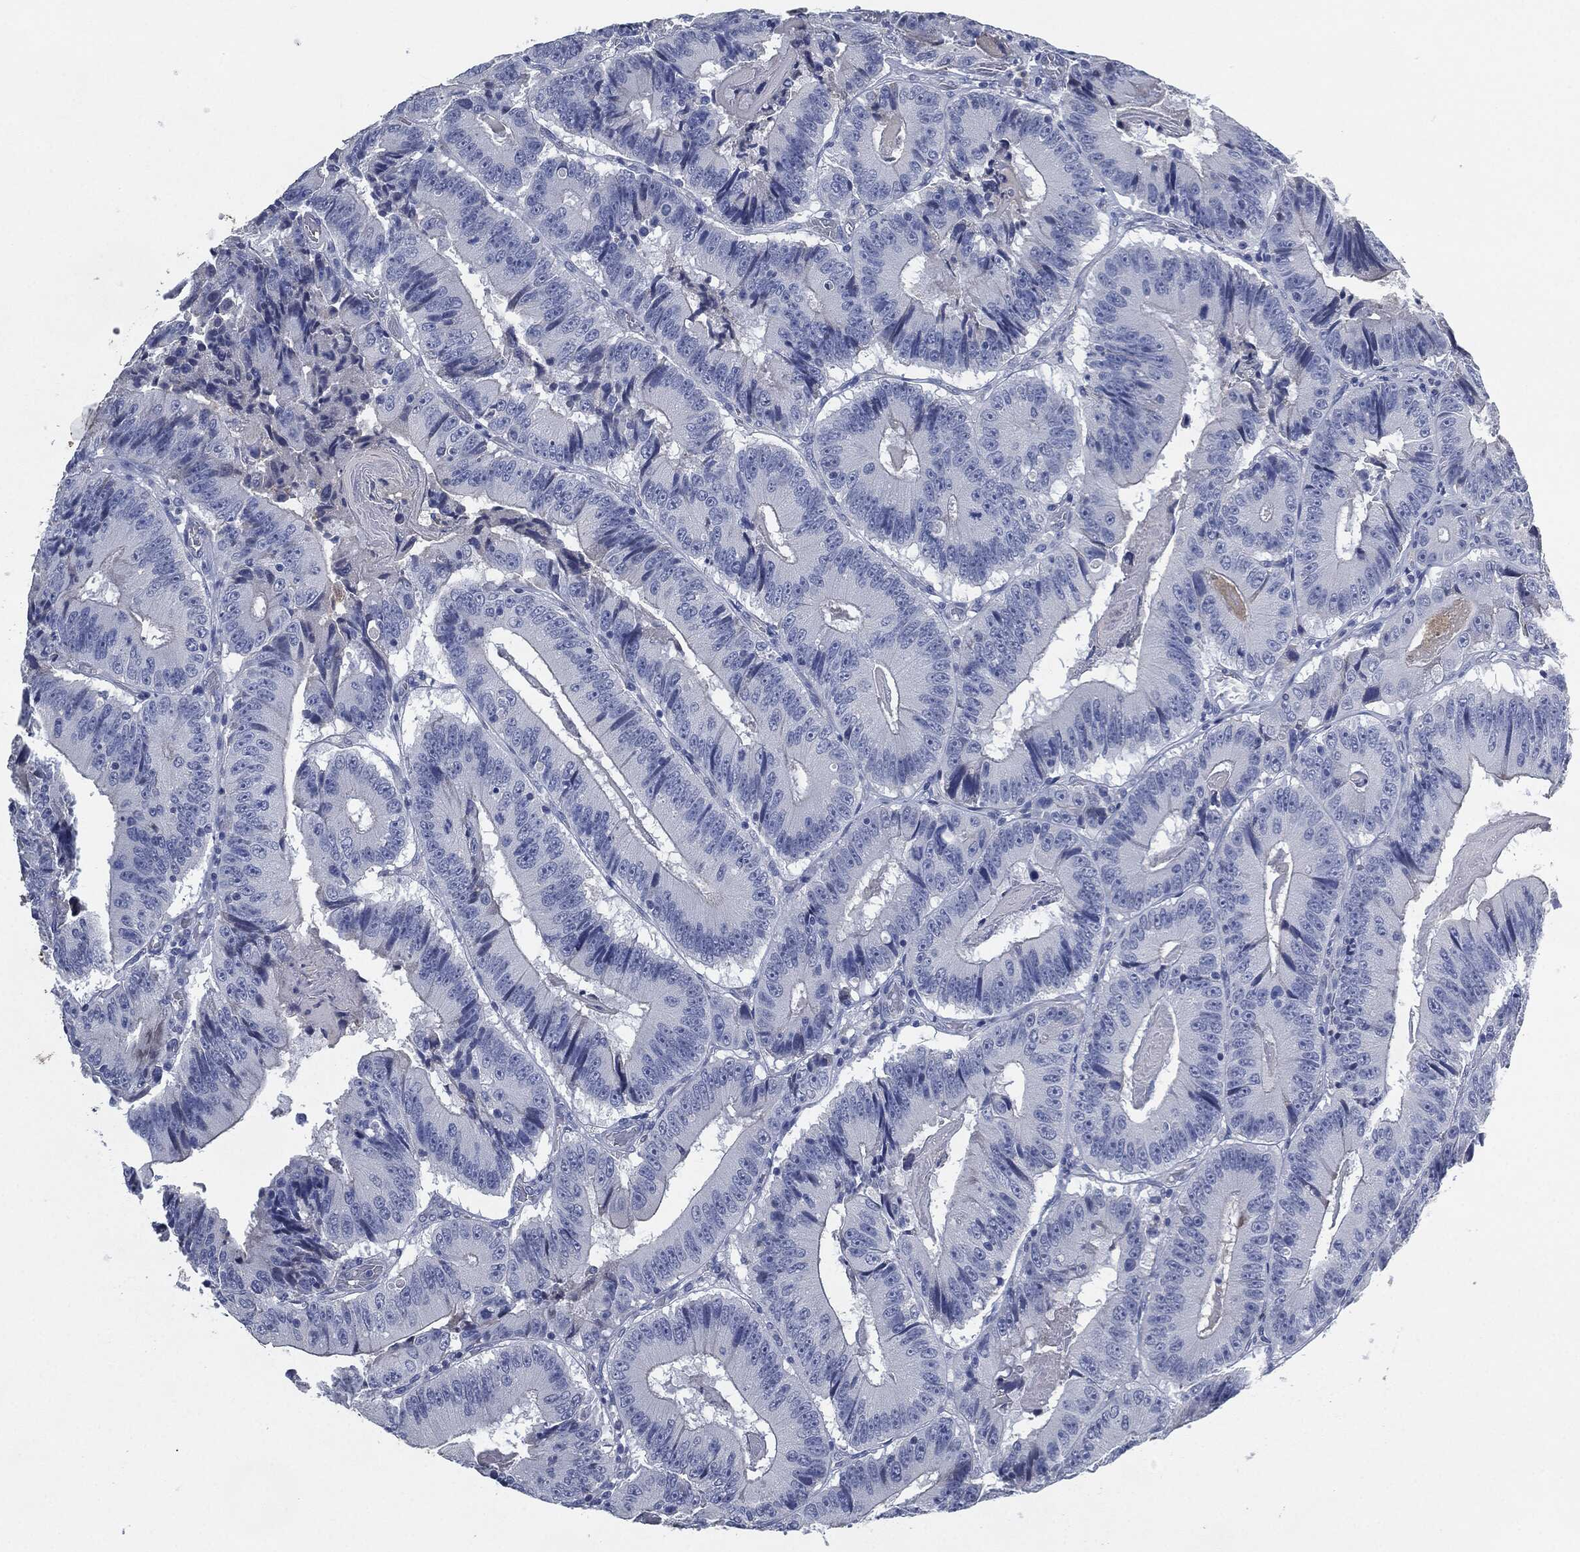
{"staining": {"intensity": "negative", "quantity": "none", "location": "none"}, "tissue": "colorectal cancer", "cell_type": "Tumor cells", "image_type": "cancer", "snomed": [{"axis": "morphology", "description": "Adenocarcinoma, NOS"}, {"axis": "topography", "description": "Colon"}], "caption": "Immunohistochemical staining of human colorectal cancer (adenocarcinoma) demonstrates no significant expression in tumor cells. Nuclei are stained in blue.", "gene": "CD27", "patient": {"sex": "female", "age": 86}}